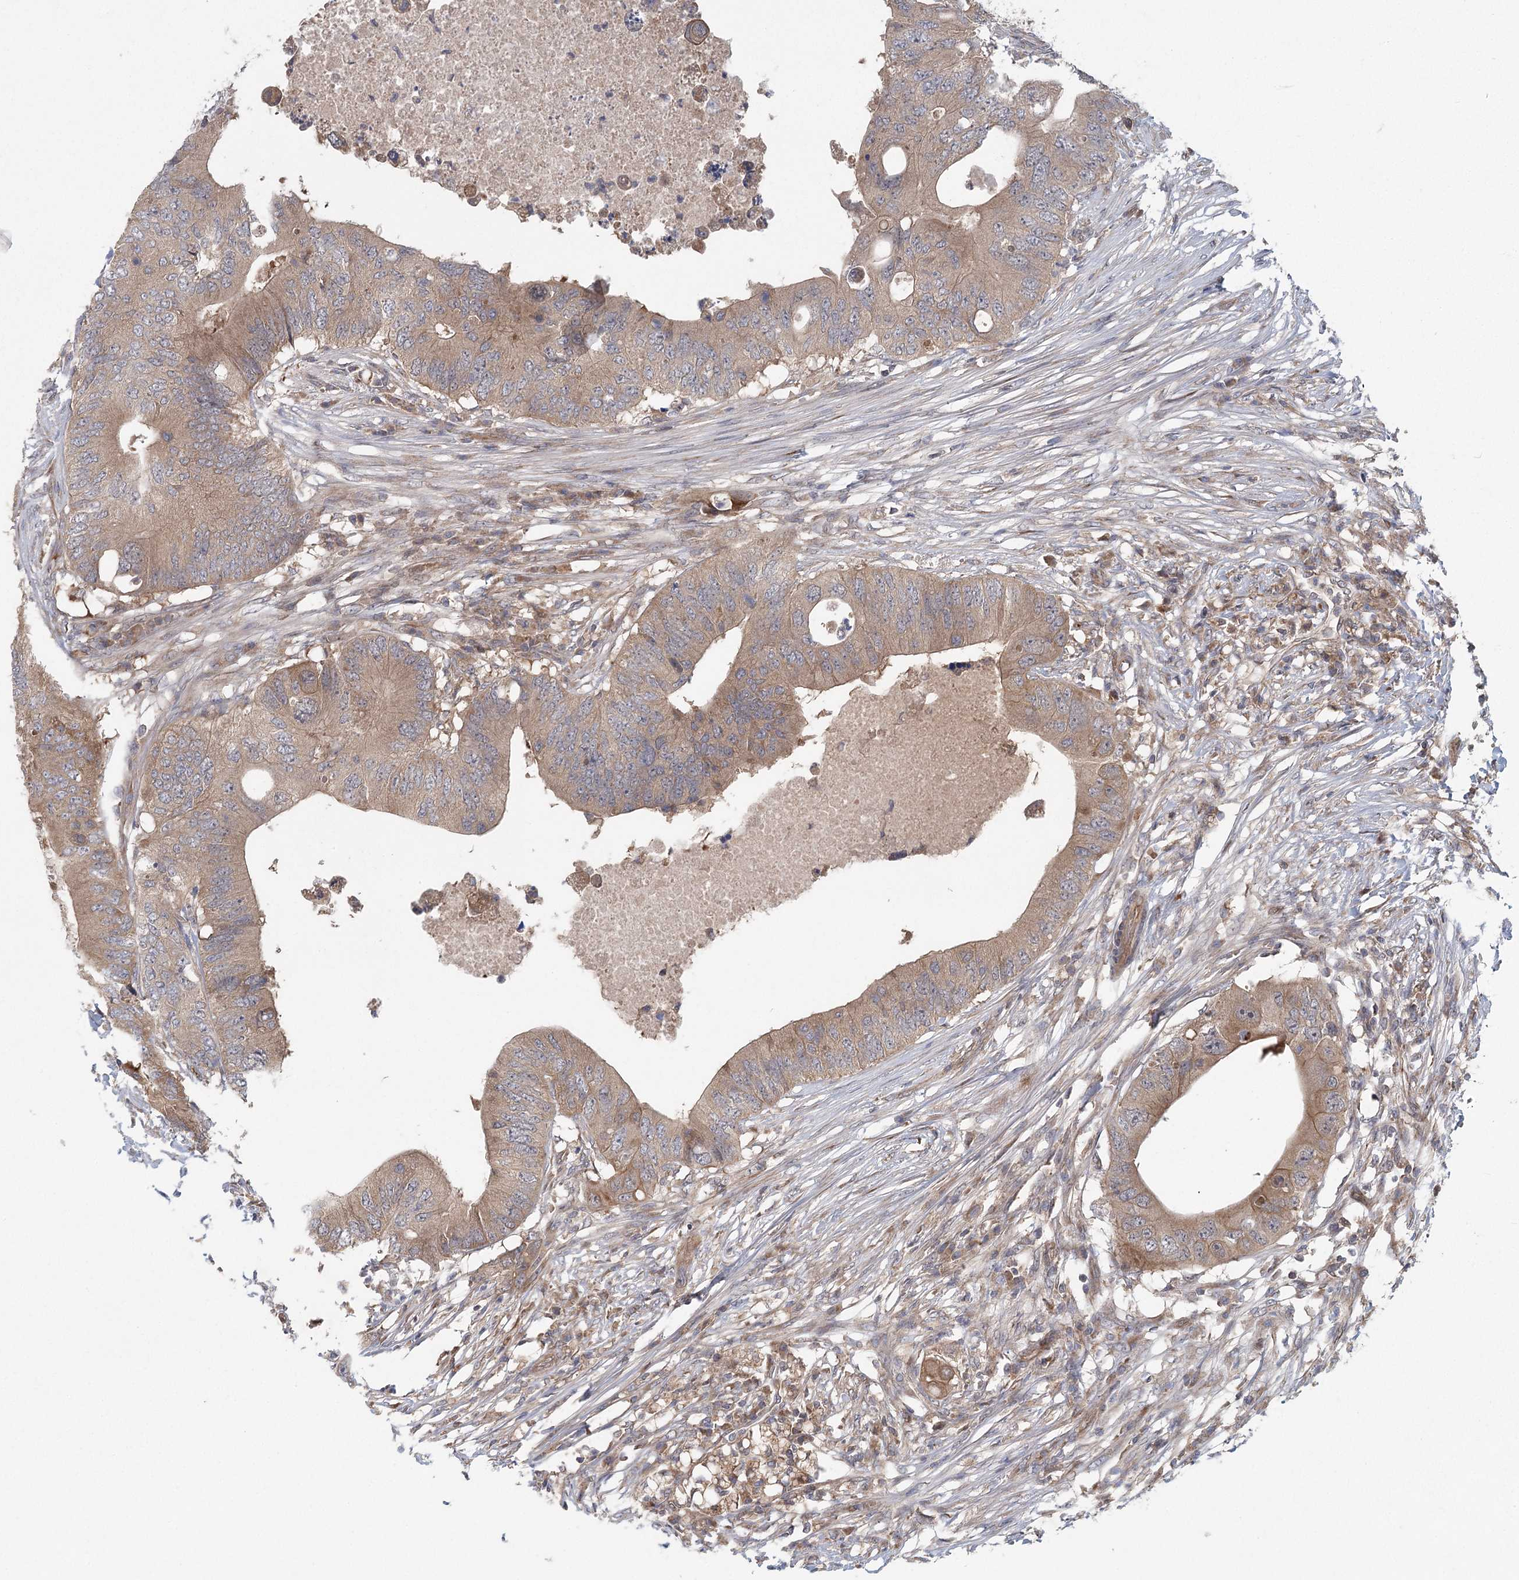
{"staining": {"intensity": "moderate", "quantity": ">75%", "location": "cytoplasmic/membranous"}, "tissue": "colorectal cancer", "cell_type": "Tumor cells", "image_type": "cancer", "snomed": [{"axis": "morphology", "description": "Adenocarcinoma, NOS"}, {"axis": "topography", "description": "Colon"}], "caption": "Colorectal cancer (adenocarcinoma) stained with immunohistochemistry demonstrates moderate cytoplasmic/membranous staining in about >75% of tumor cells. Nuclei are stained in blue.", "gene": "LRRC14B", "patient": {"sex": "male", "age": 71}}